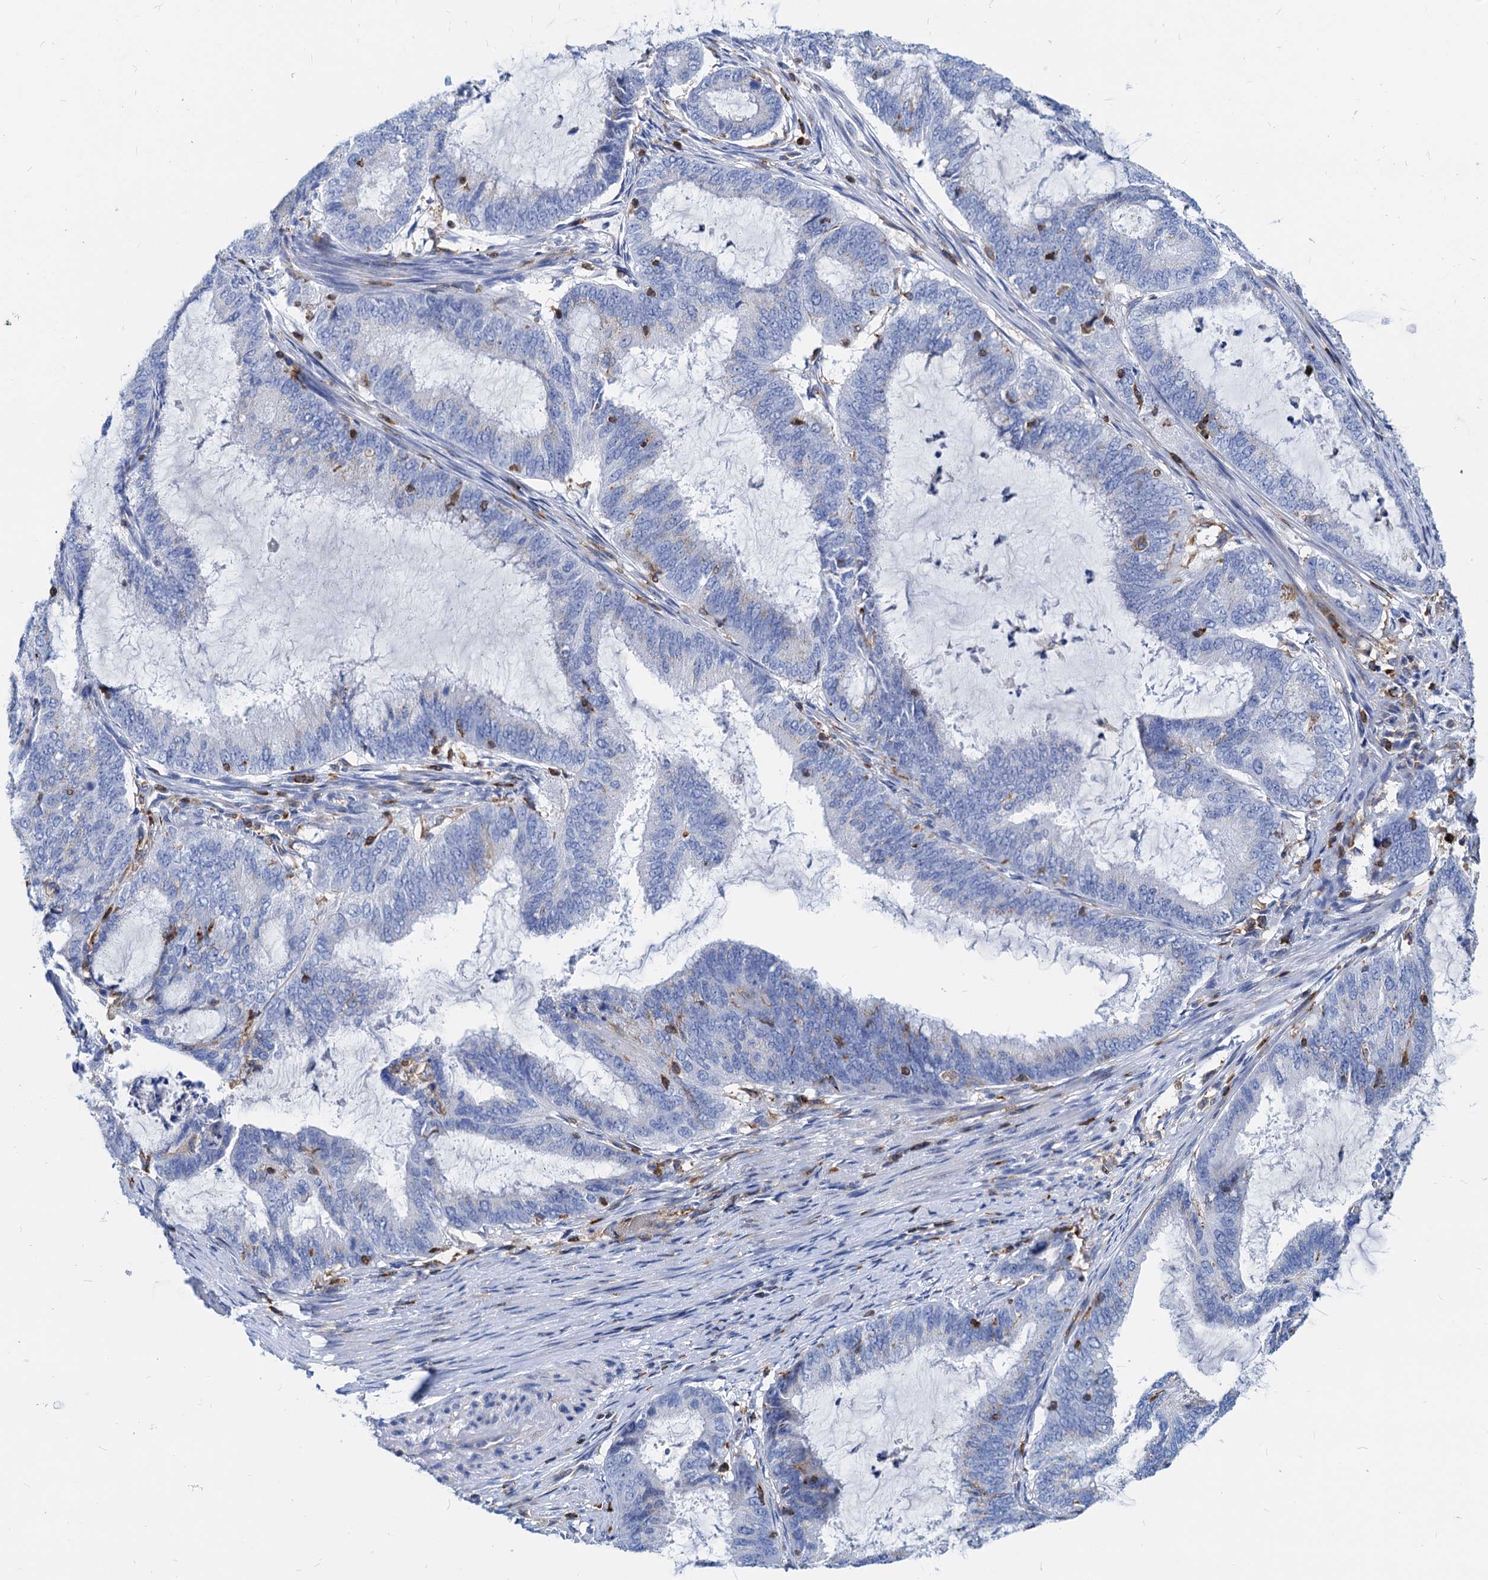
{"staining": {"intensity": "negative", "quantity": "none", "location": "none"}, "tissue": "endometrial cancer", "cell_type": "Tumor cells", "image_type": "cancer", "snomed": [{"axis": "morphology", "description": "Adenocarcinoma, NOS"}, {"axis": "topography", "description": "Endometrium"}], "caption": "DAB (3,3'-diaminobenzidine) immunohistochemical staining of adenocarcinoma (endometrial) displays no significant expression in tumor cells.", "gene": "LCP2", "patient": {"sex": "female", "age": 51}}